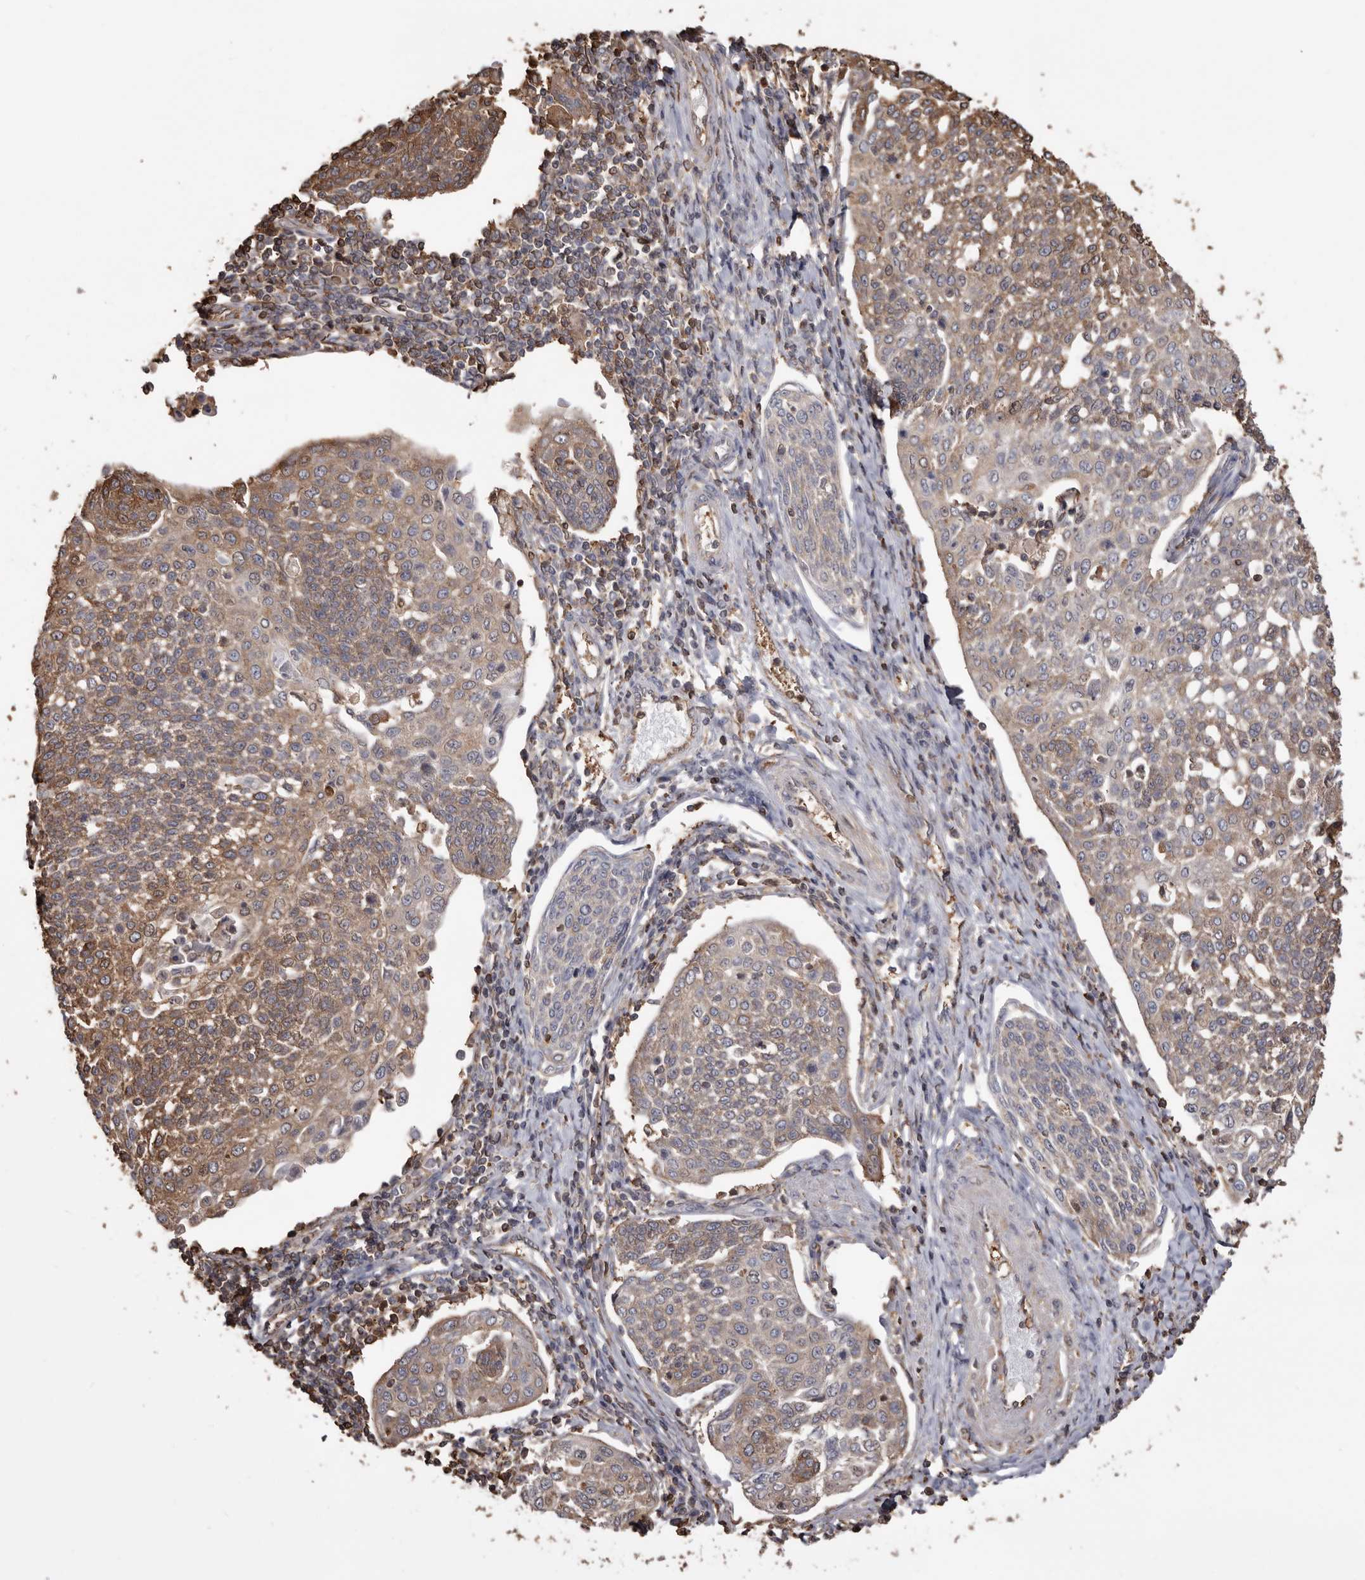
{"staining": {"intensity": "moderate", "quantity": "25%-75%", "location": "cytoplasmic/membranous"}, "tissue": "cervical cancer", "cell_type": "Tumor cells", "image_type": "cancer", "snomed": [{"axis": "morphology", "description": "Squamous cell carcinoma, NOS"}, {"axis": "topography", "description": "Cervix"}], "caption": "About 25%-75% of tumor cells in human cervical cancer reveal moderate cytoplasmic/membranous protein positivity as visualized by brown immunohistochemical staining.", "gene": "PKM", "patient": {"sex": "female", "age": 34}}